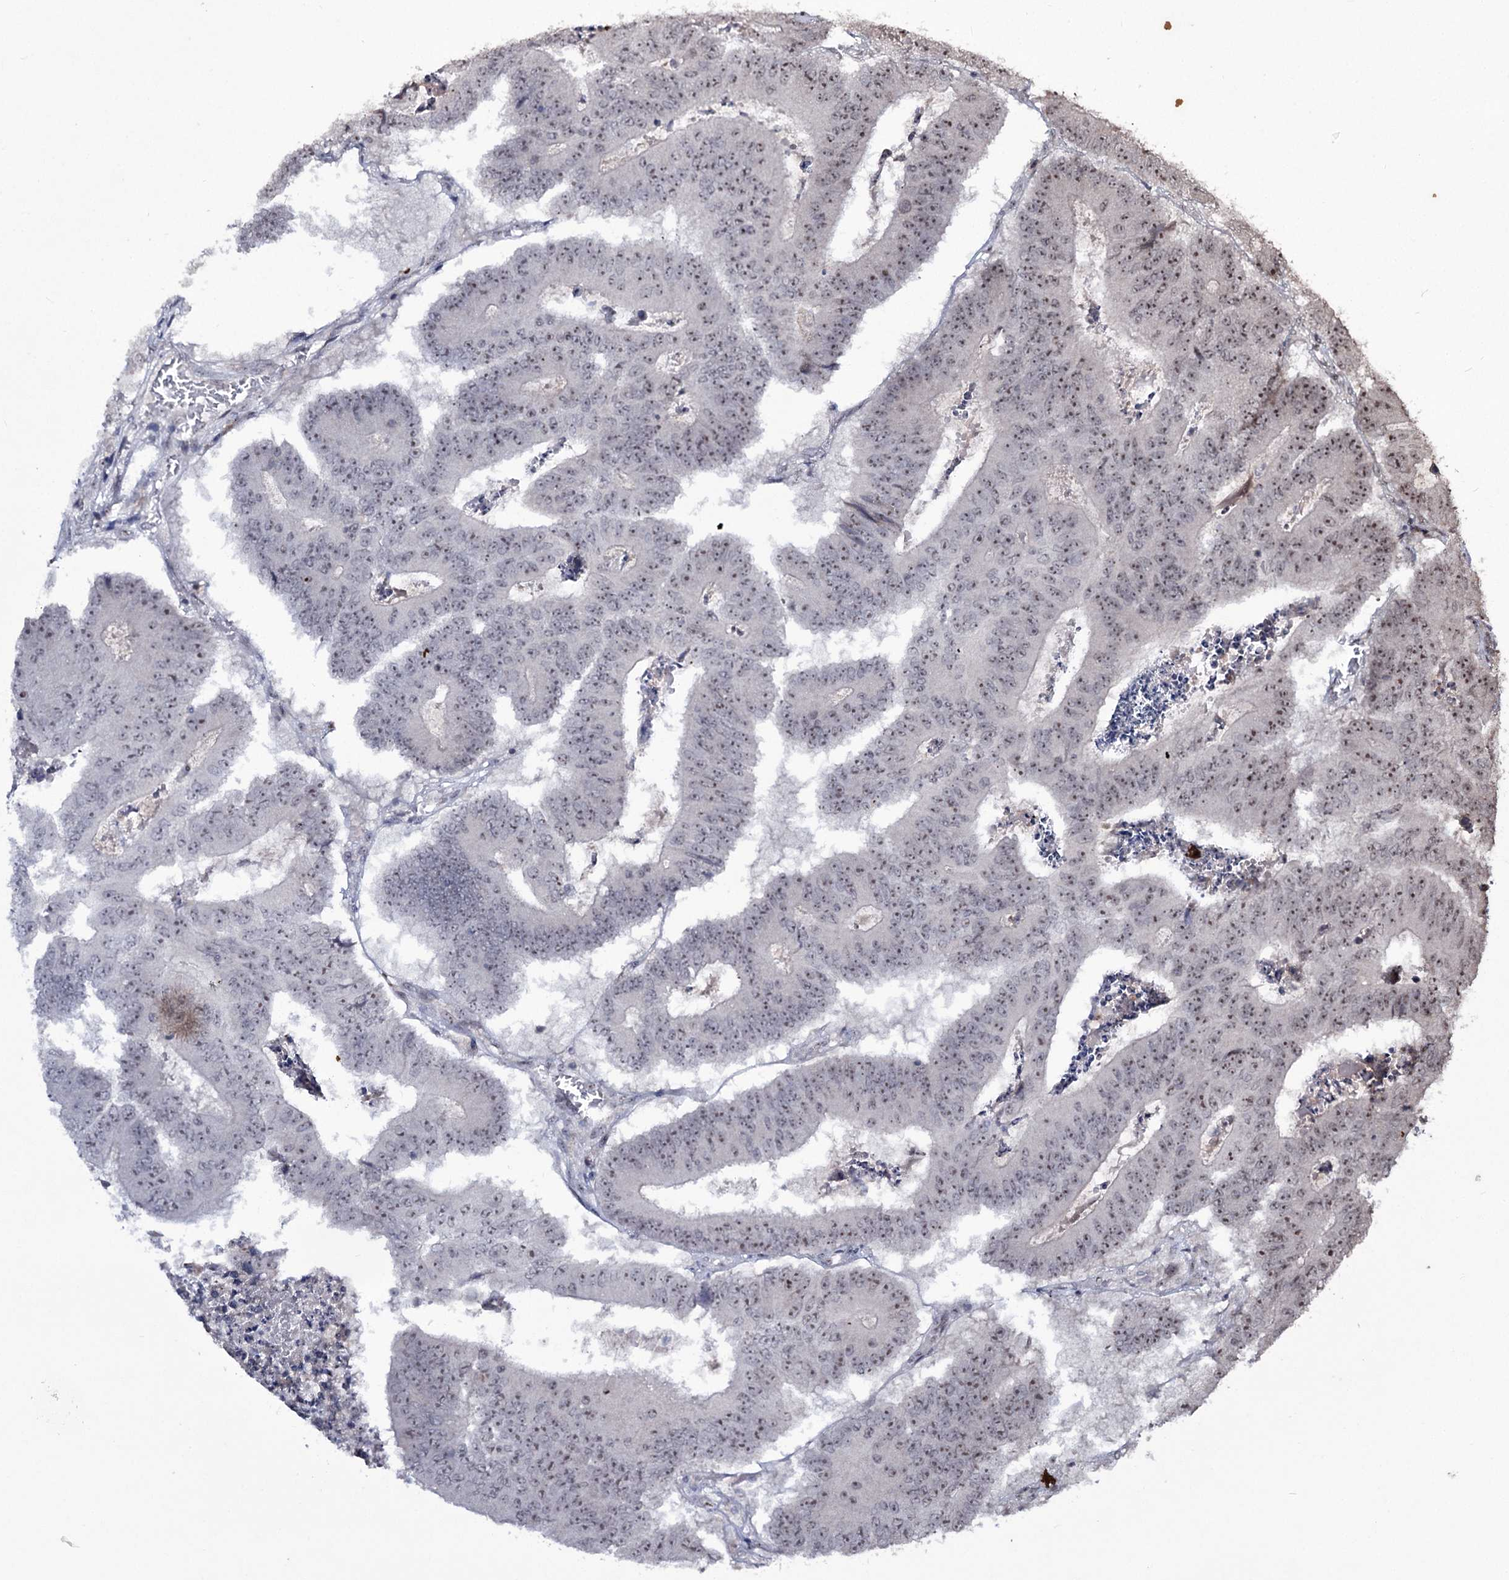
{"staining": {"intensity": "moderate", "quantity": "25%-75%", "location": "nuclear"}, "tissue": "colorectal cancer", "cell_type": "Tumor cells", "image_type": "cancer", "snomed": [{"axis": "morphology", "description": "Adenocarcinoma, NOS"}, {"axis": "topography", "description": "Colon"}], "caption": "Immunohistochemical staining of colorectal cancer (adenocarcinoma) exhibits moderate nuclear protein staining in about 25%-75% of tumor cells. (DAB IHC, brown staining for protein, blue staining for nuclei).", "gene": "VGLL4", "patient": {"sex": "male", "age": 87}}